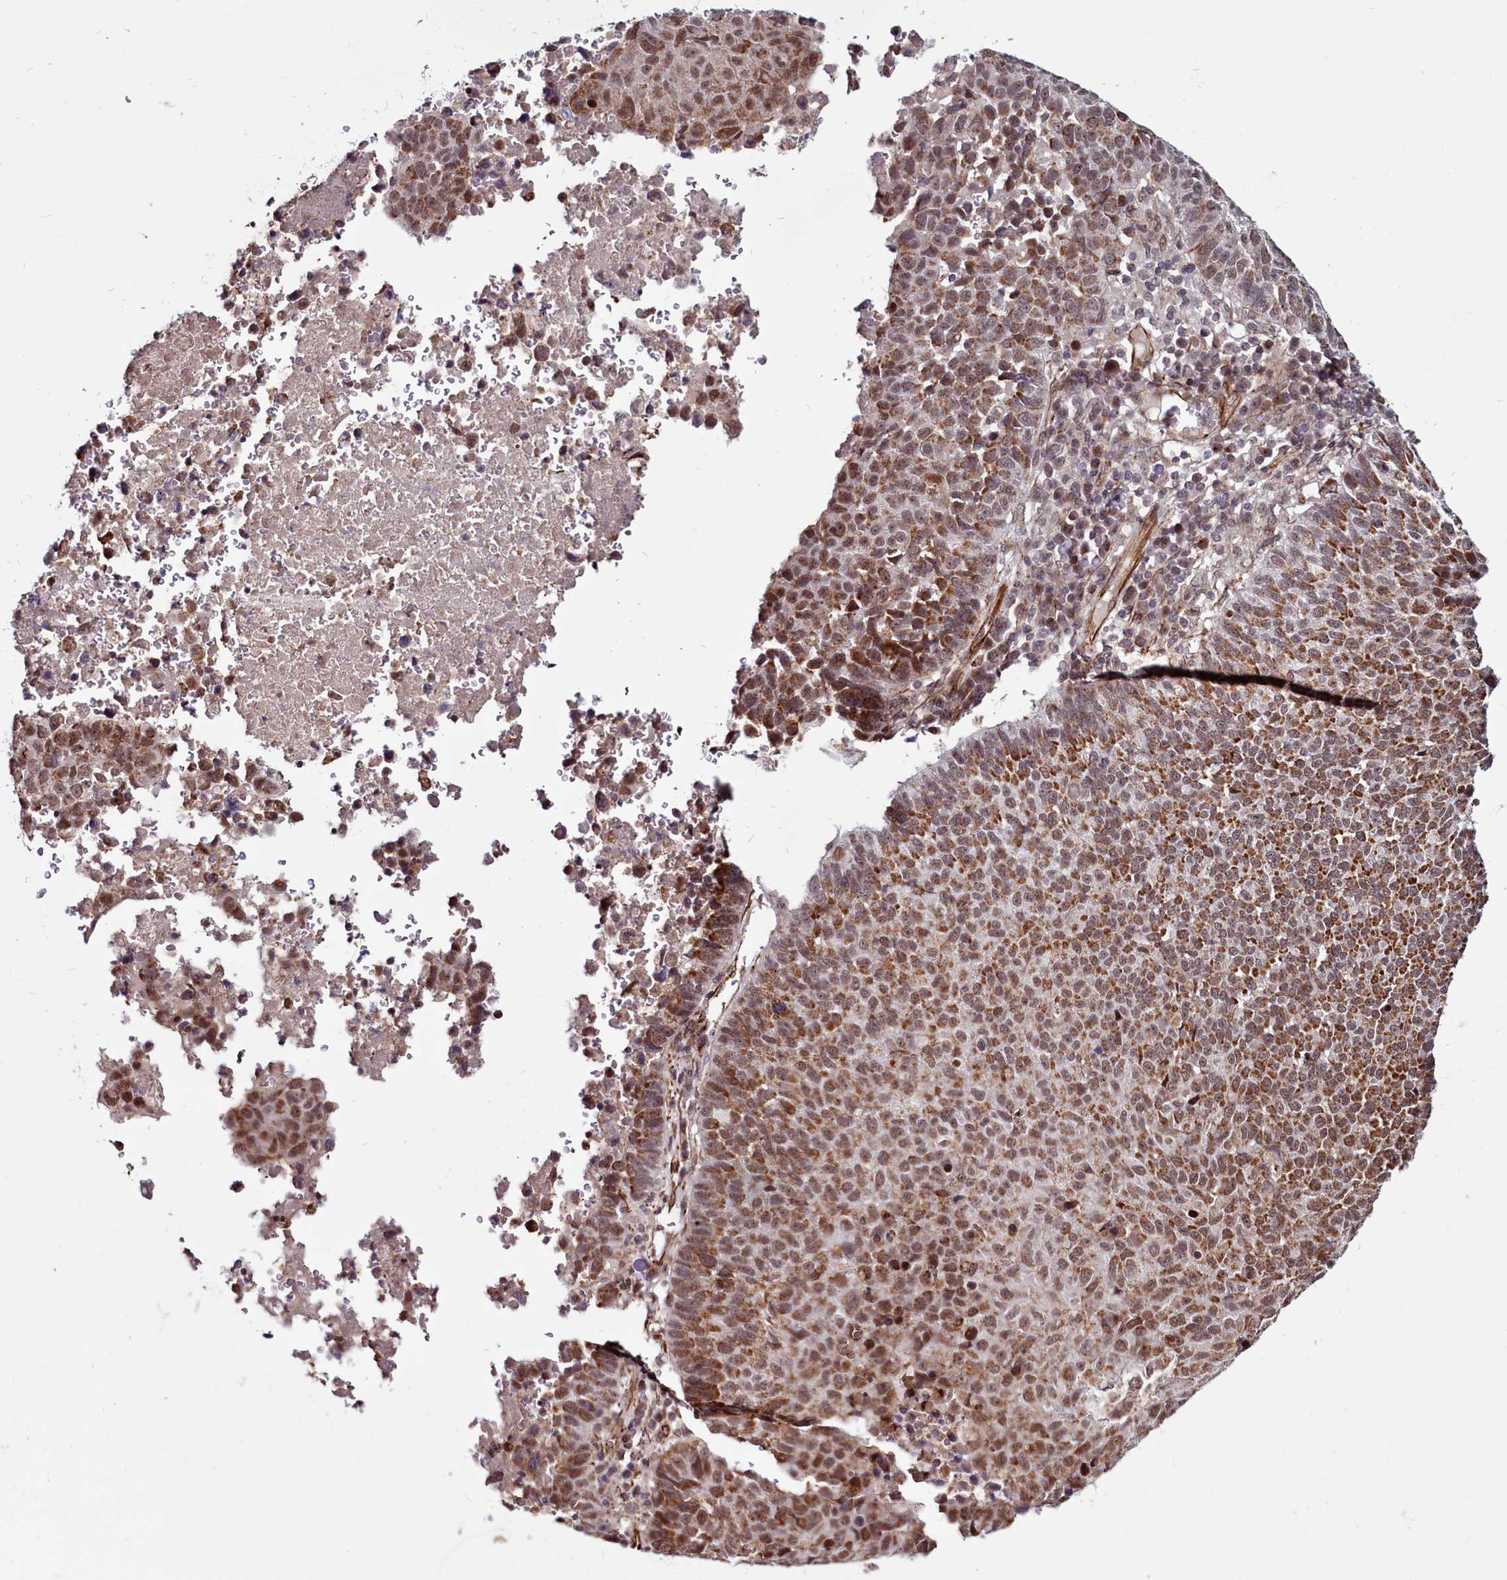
{"staining": {"intensity": "moderate", "quantity": ">75%", "location": "cytoplasmic/membranous,nuclear"}, "tissue": "lung cancer", "cell_type": "Tumor cells", "image_type": "cancer", "snomed": [{"axis": "morphology", "description": "Squamous cell carcinoma, NOS"}, {"axis": "topography", "description": "Lung"}], "caption": "This photomicrograph displays IHC staining of lung cancer (squamous cell carcinoma), with medium moderate cytoplasmic/membranous and nuclear staining in approximately >75% of tumor cells.", "gene": "CLK3", "patient": {"sex": "male", "age": 73}}